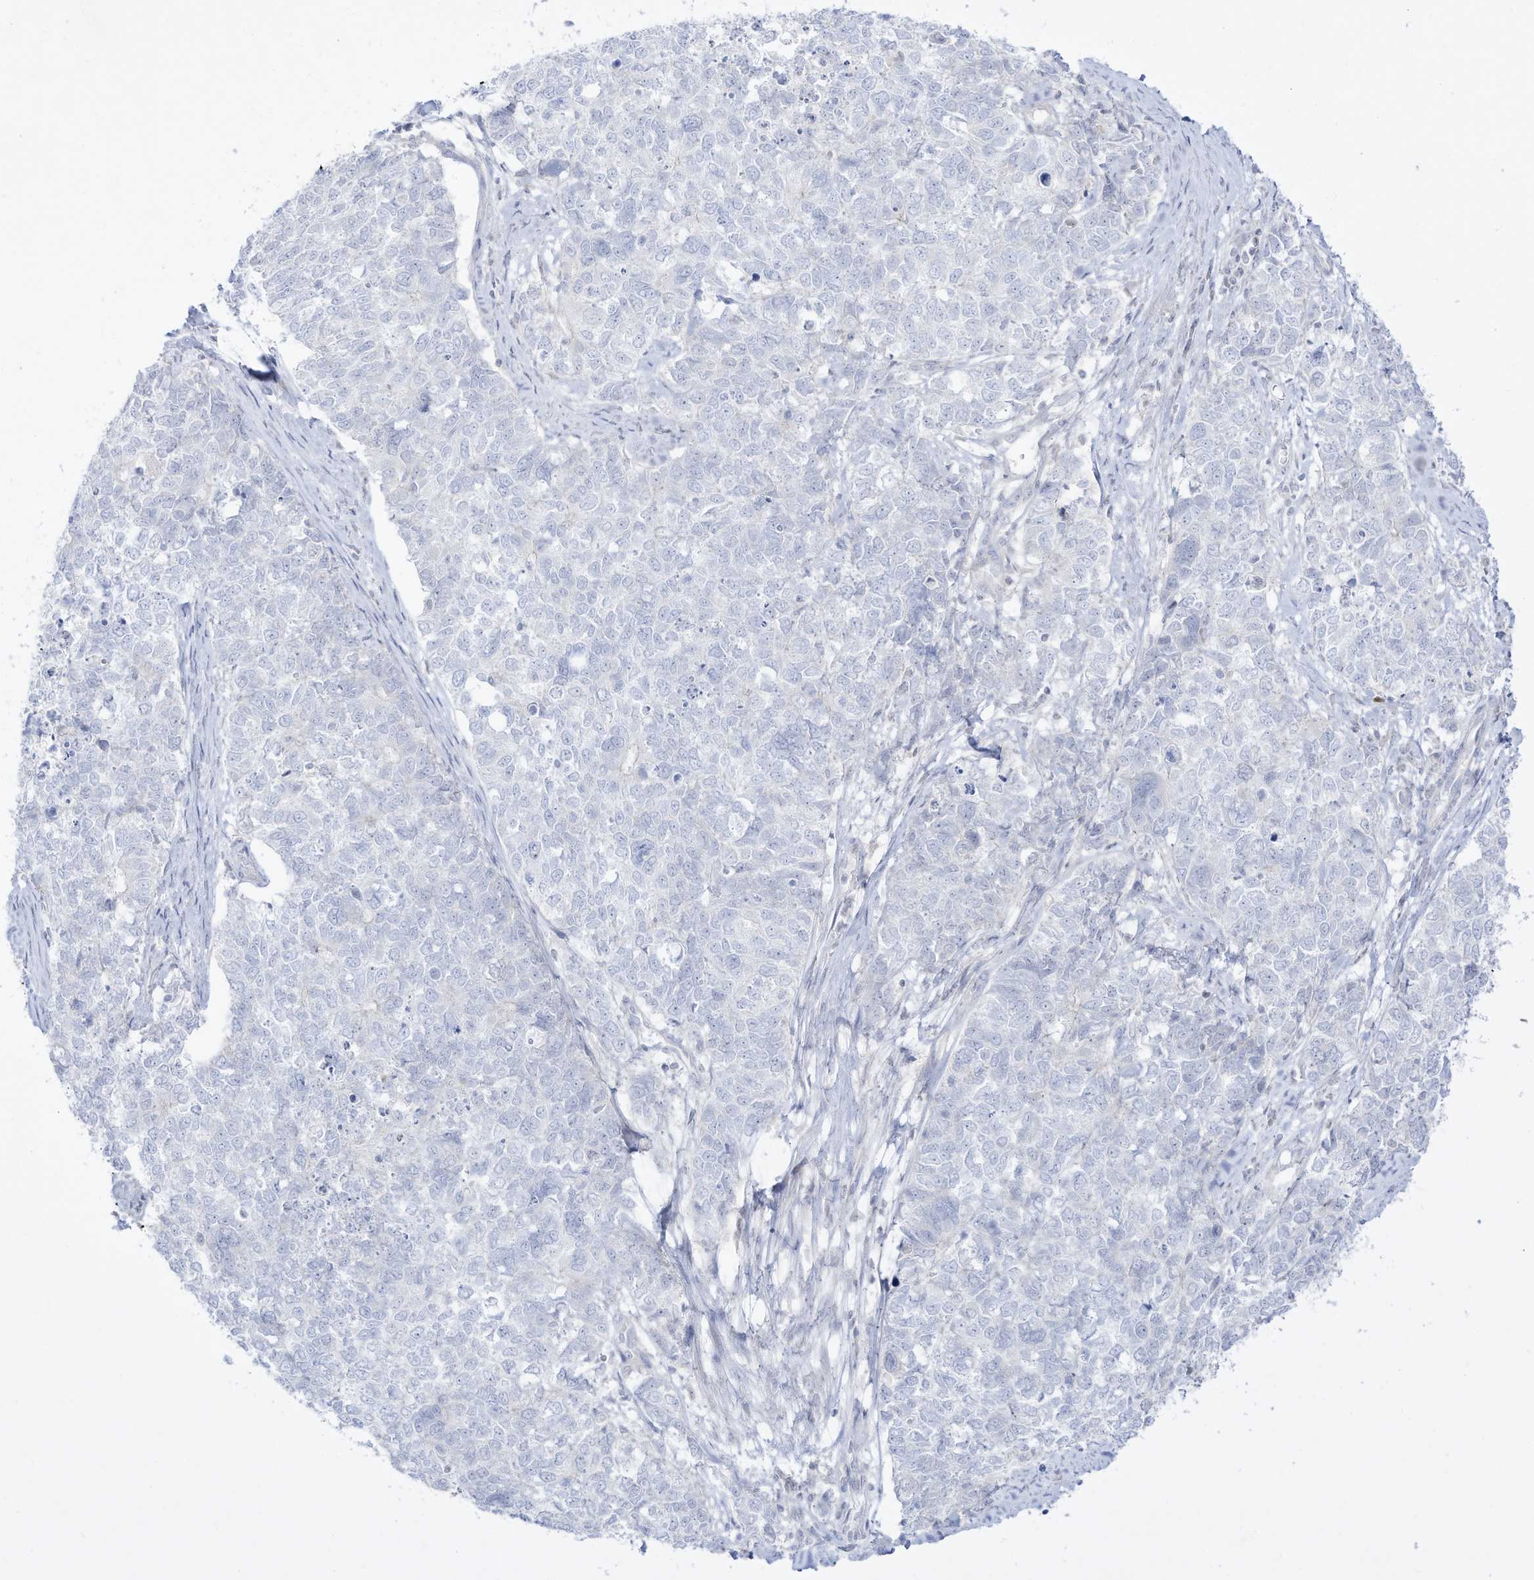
{"staining": {"intensity": "negative", "quantity": "none", "location": "none"}, "tissue": "cervical cancer", "cell_type": "Tumor cells", "image_type": "cancer", "snomed": [{"axis": "morphology", "description": "Squamous cell carcinoma, NOS"}, {"axis": "topography", "description": "Cervix"}], "caption": "Image shows no significant protein expression in tumor cells of cervical squamous cell carcinoma.", "gene": "DMKN", "patient": {"sex": "female", "age": 63}}